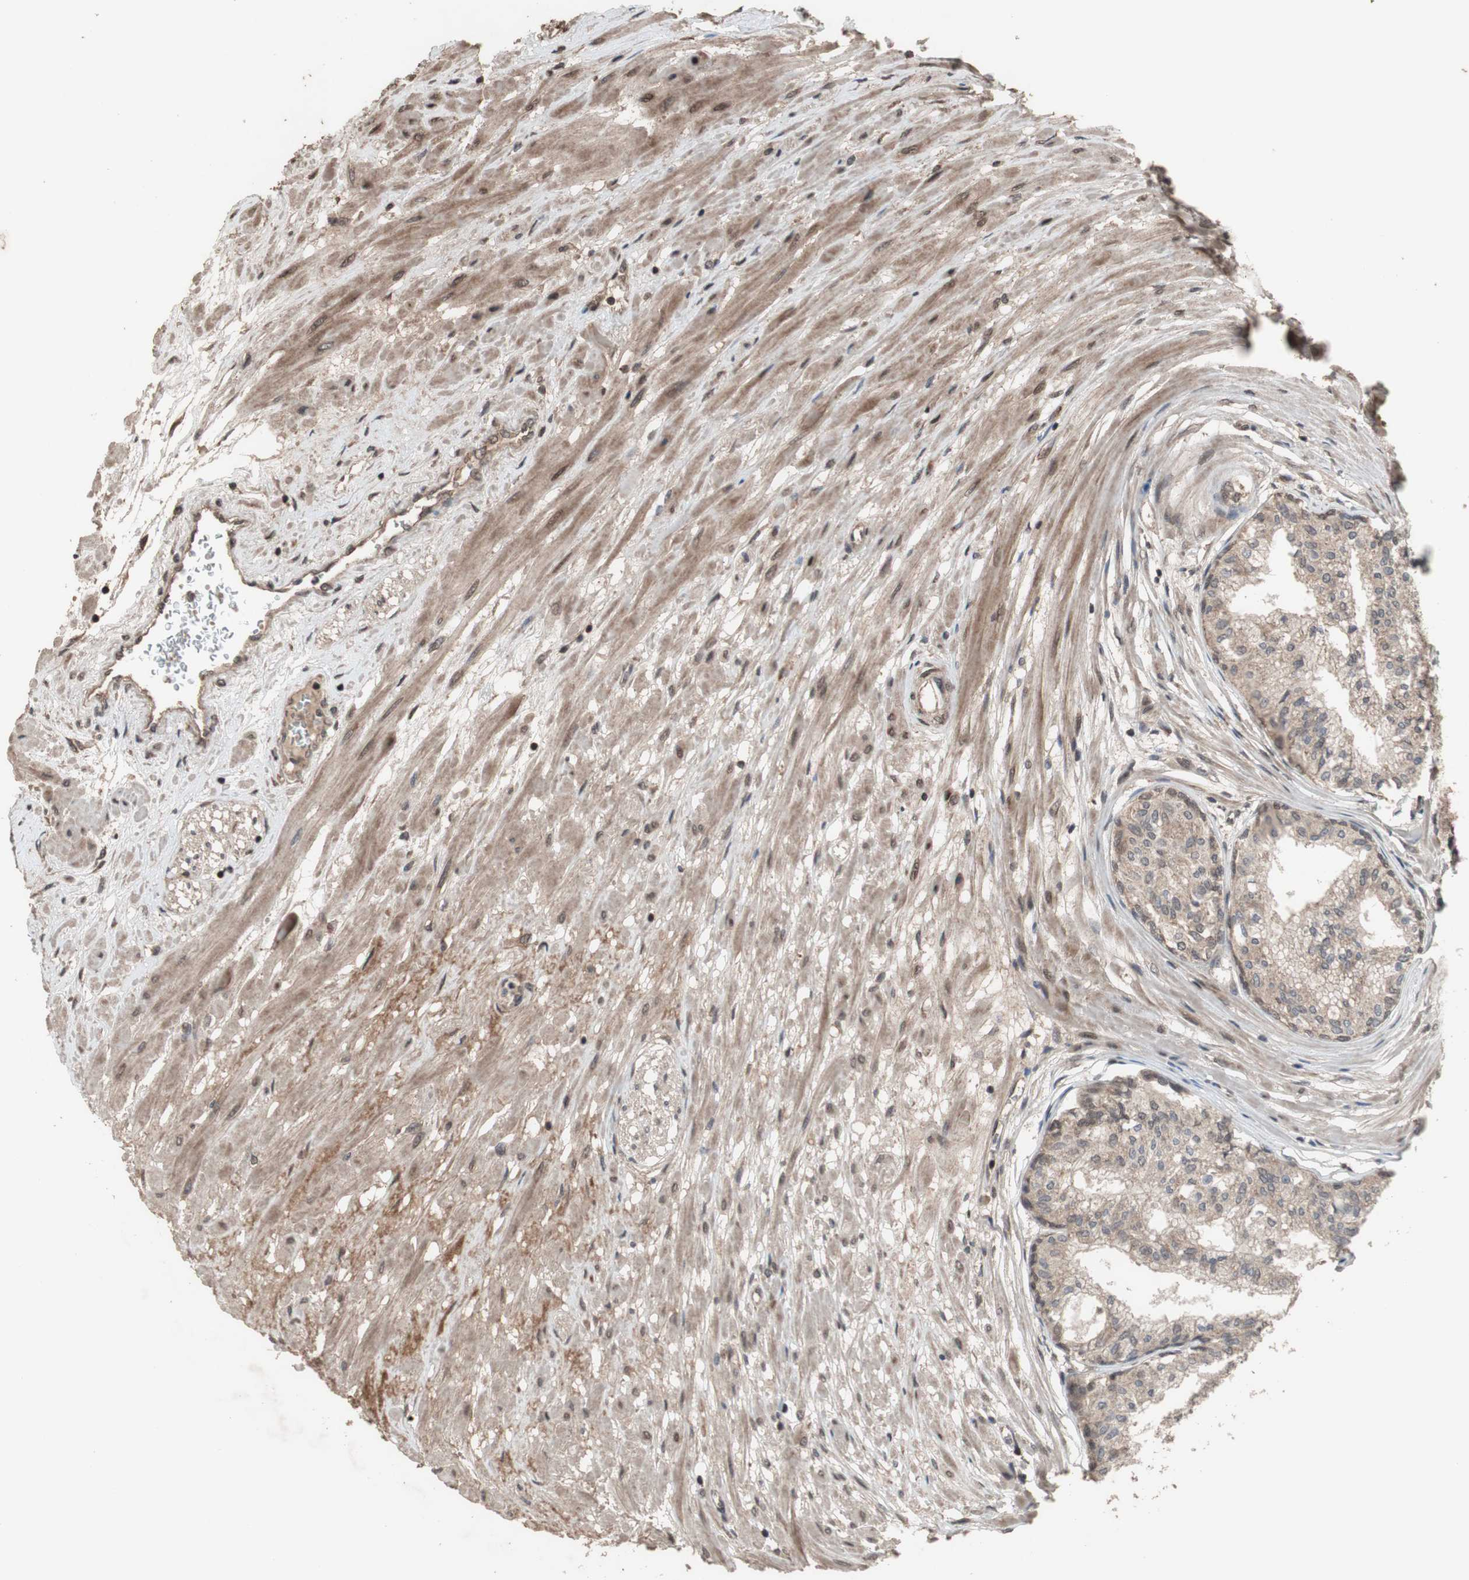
{"staining": {"intensity": "moderate", "quantity": ">75%", "location": "cytoplasmic/membranous"}, "tissue": "prostate", "cell_type": "Glandular cells", "image_type": "normal", "snomed": [{"axis": "morphology", "description": "Normal tissue, NOS"}, {"axis": "topography", "description": "Prostate"}, {"axis": "topography", "description": "Seminal veicle"}], "caption": "Immunohistochemical staining of benign human prostate demonstrates medium levels of moderate cytoplasmic/membranous staining in approximately >75% of glandular cells. (DAB (3,3'-diaminobenzidine) IHC, brown staining for protein, blue staining for nuclei).", "gene": "KANSL1", "patient": {"sex": "male", "age": 60}}